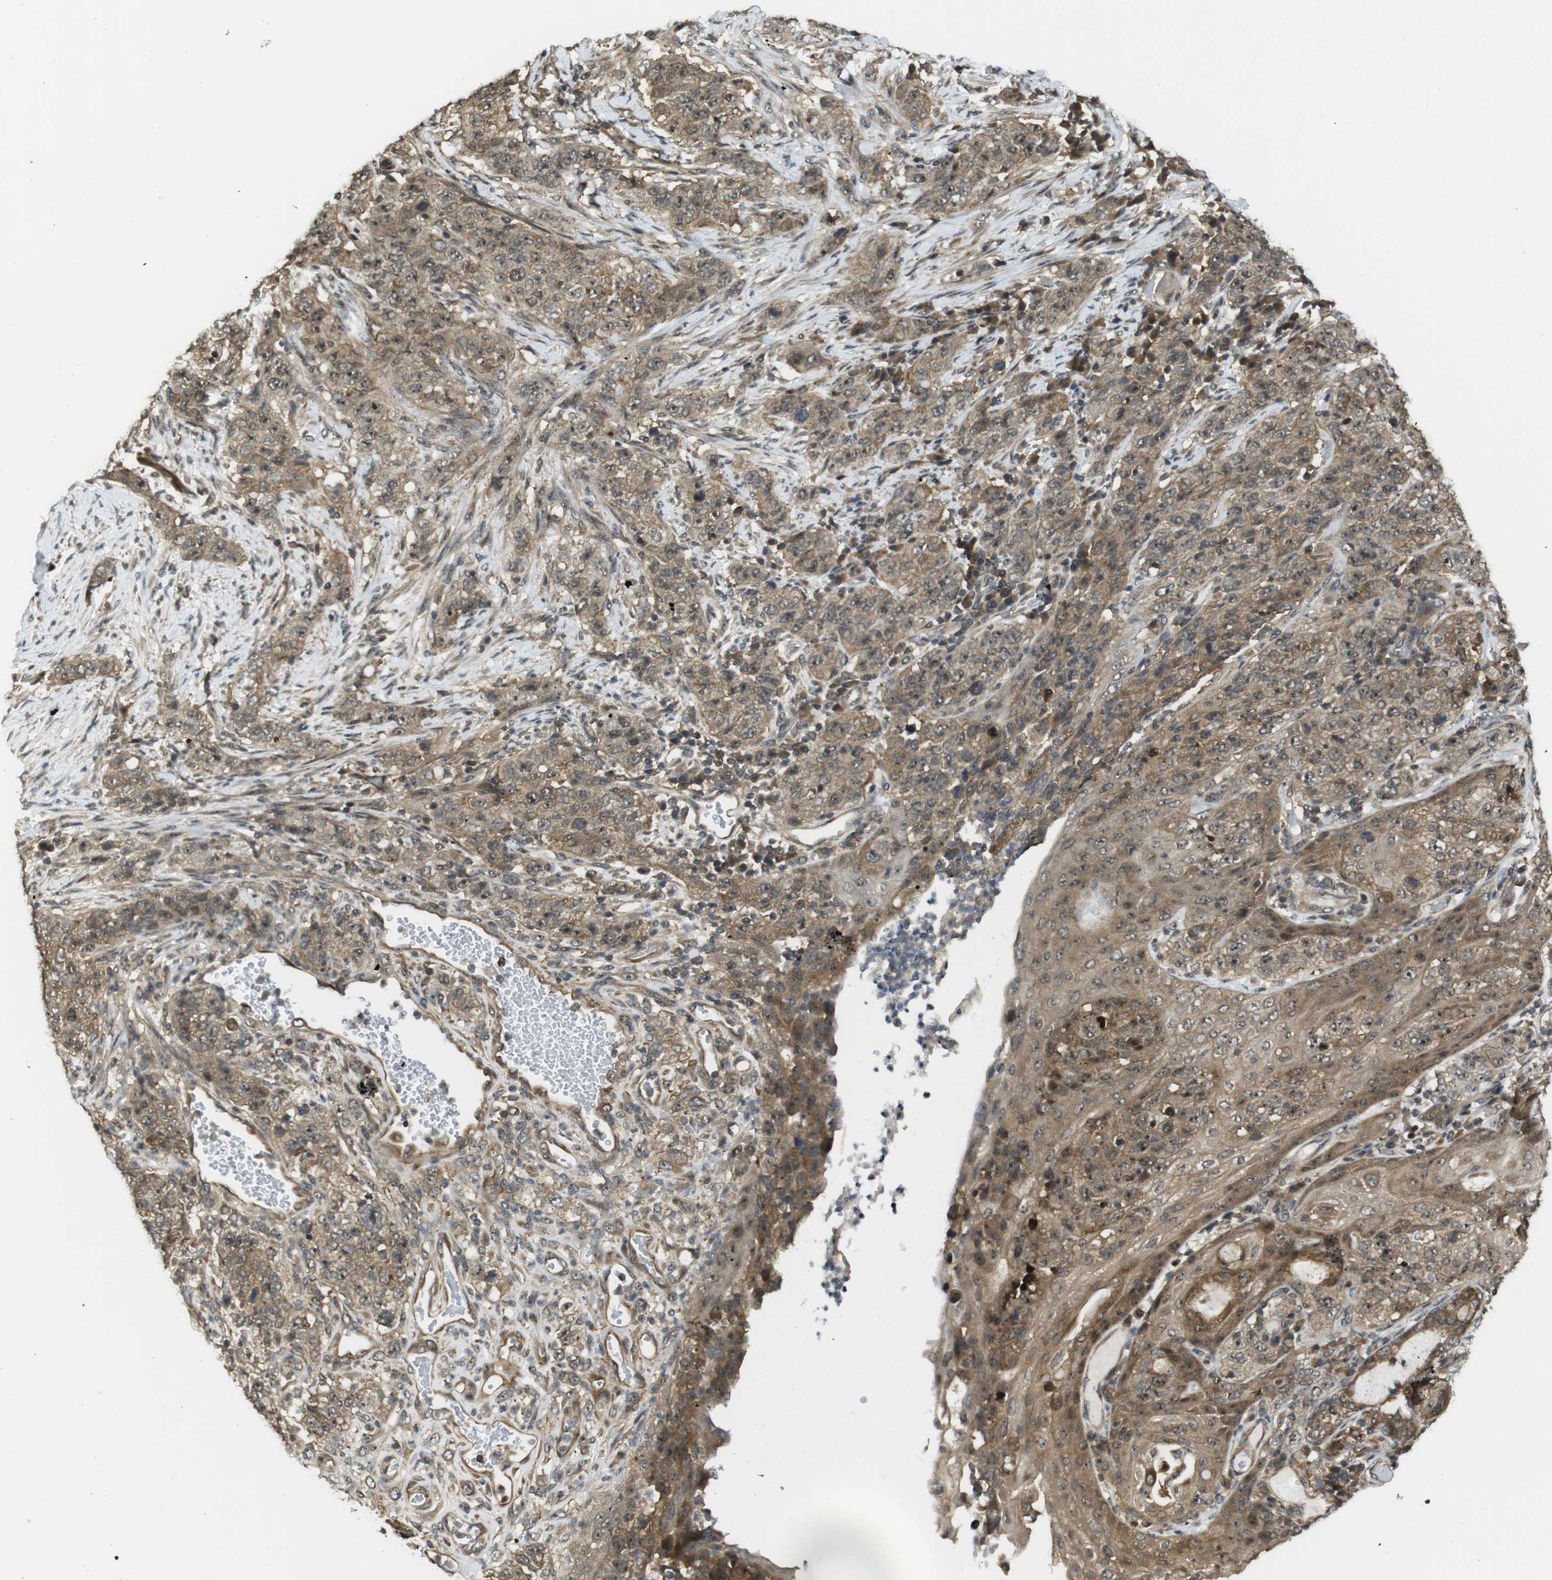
{"staining": {"intensity": "moderate", "quantity": ">75%", "location": "cytoplasmic/membranous,nuclear"}, "tissue": "stomach cancer", "cell_type": "Tumor cells", "image_type": "cancer", "snomed": [{"axis": "morphology", "description": "Adenocarcinoma, NOS"}, {"axis": "topography", "description": "Stomach"}], "caption": "Human stomach adenocarcinoma stained with a protein marker displays moderate staining in tumor cells.", "gene": "CC2D1A", "patient": {"sex": "male", "age": 48}}